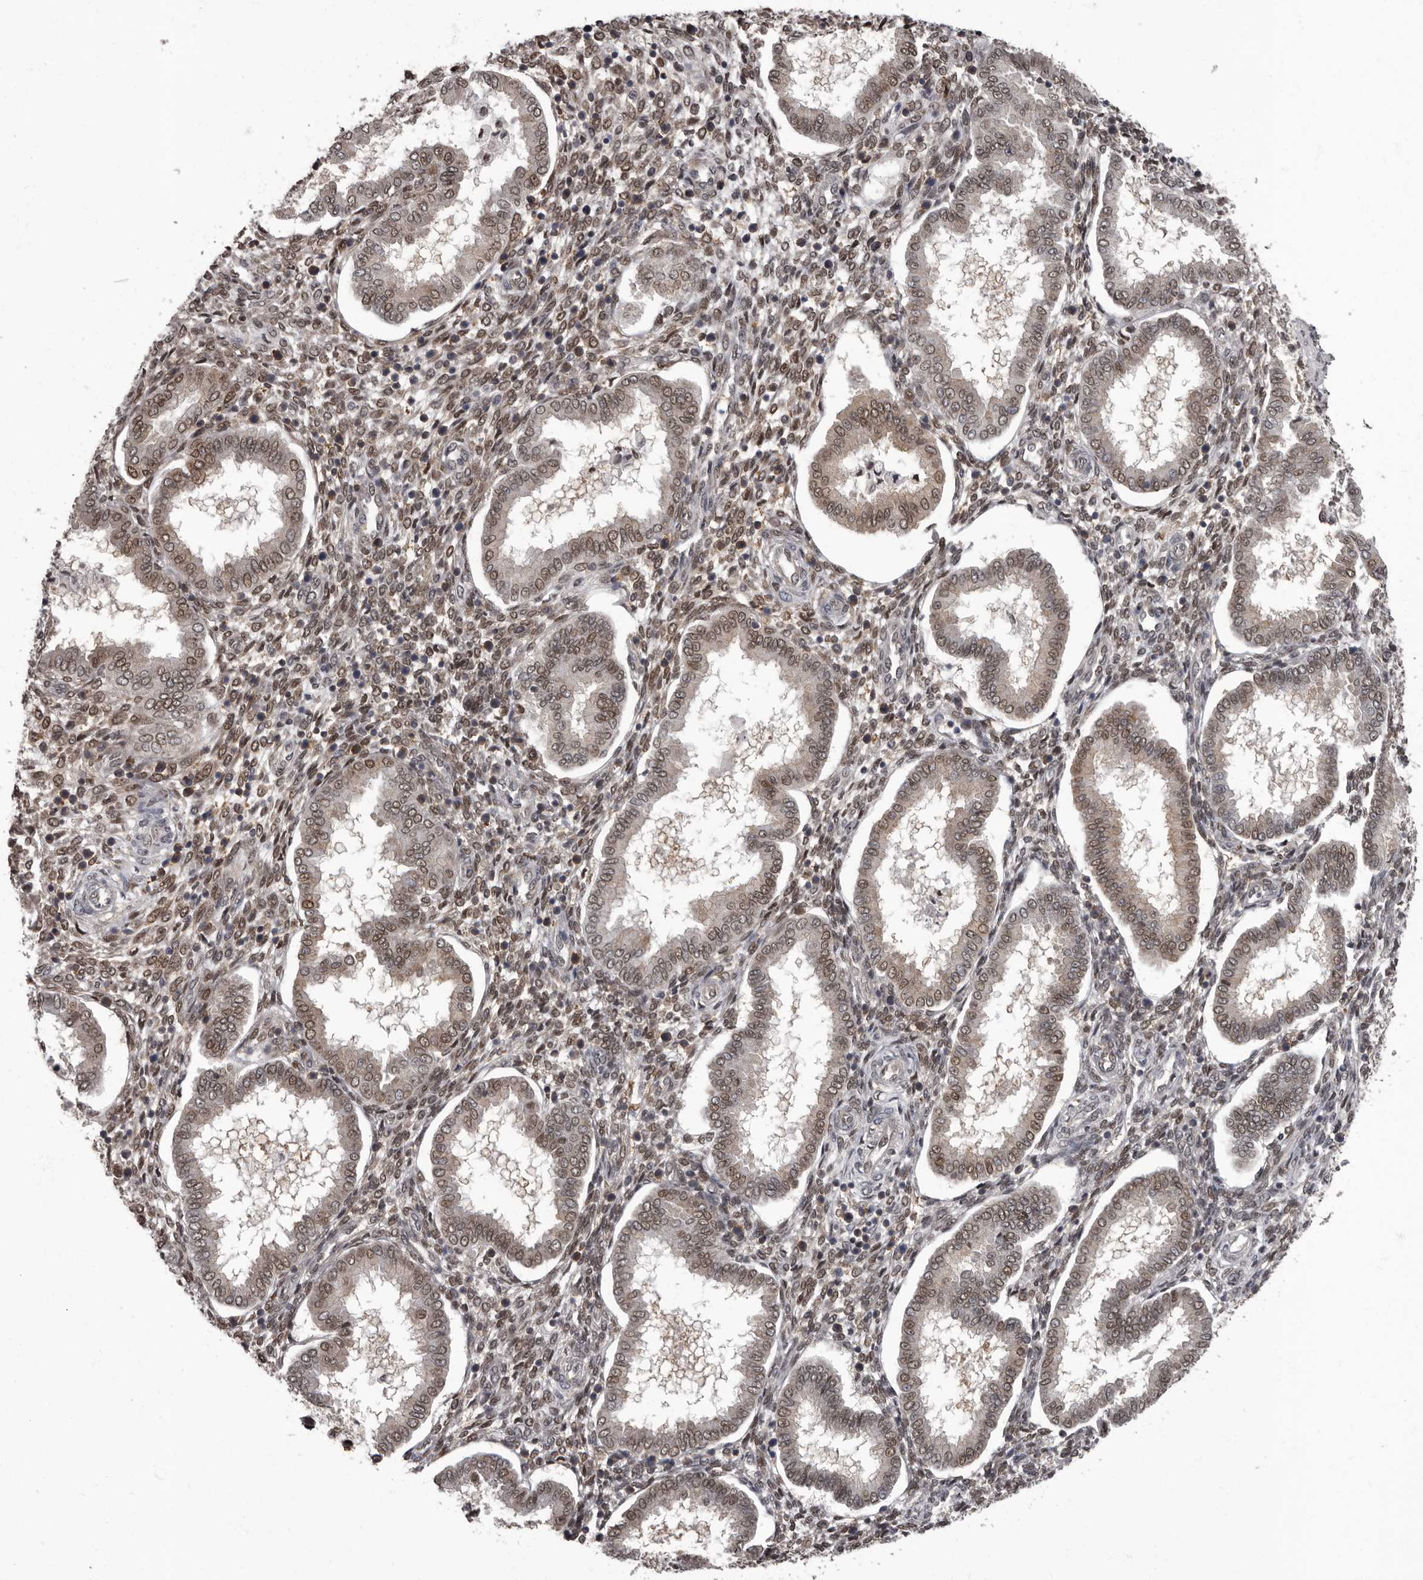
{"staining": {"intensity": "moderate", "quantity": "25%-75%", "location": "nuclear"}, "tissue": "endometrium", "cell_type": "Cells in endometrial stroma", "image_type": "normal", "snomed": [{"axis": "morphology", "description": "Normal tissue, NOS"}, {"axis": "topography", "description": "Endometrium"}], "caption": "This micrograph exhibits normal endometrium stained with immunohistochemistry to label a protein in brown. The nuclear of cells in endometrial stroma show moderate positivity for the protein. Nuclei are counter-stained blue.", "gene": "C1orf50", "patient": {"sex": "female", "age": 24}}